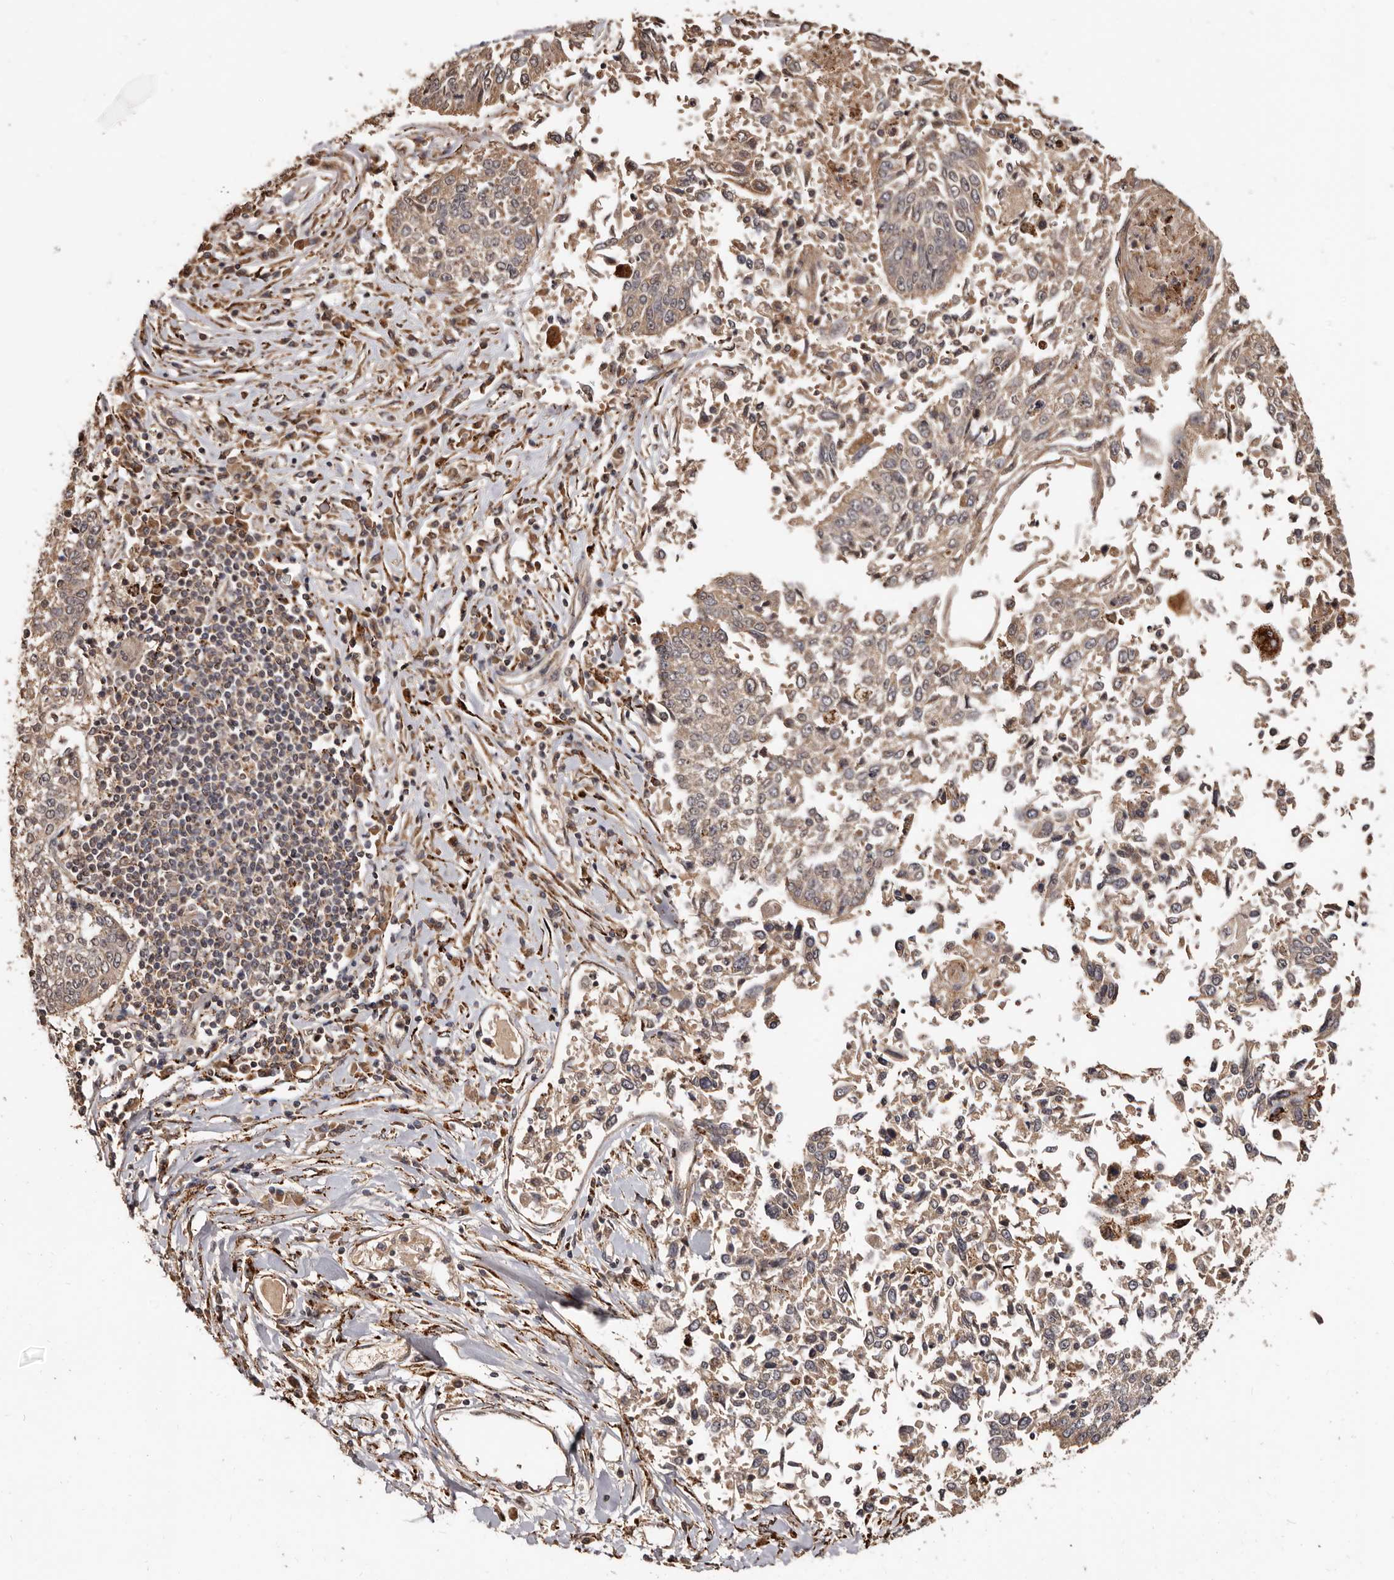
{"staining": {"intensity": "weak", "quantity": "25%-75%", "location": "cytoplasmic/membranous"}, "tissue": "lung cancer", "cell_type": "Tumor cells", "image_type": "cancer", "snomed": [{"axis": "morphology", "description": "Normal tissue, NOS"}, {"axis": "morphology", "description": "Squamous cell carcinoma, NOS"}, {"axis": "topography", "description": "Cartilage tissue"}, {"axis": "topography", "description": "Lung"}, {"axis": "topography", "description": "Peripheral nerve tissue"}], "caption": "Protein staining by IHC demonstrates weak cytoplasmic/membranous positivity in about 25%-75% of tumor cells in lung squamous cell carcinoma.", "gene": "AKAP7", "patient": {"sex": "female", "age": 49}}